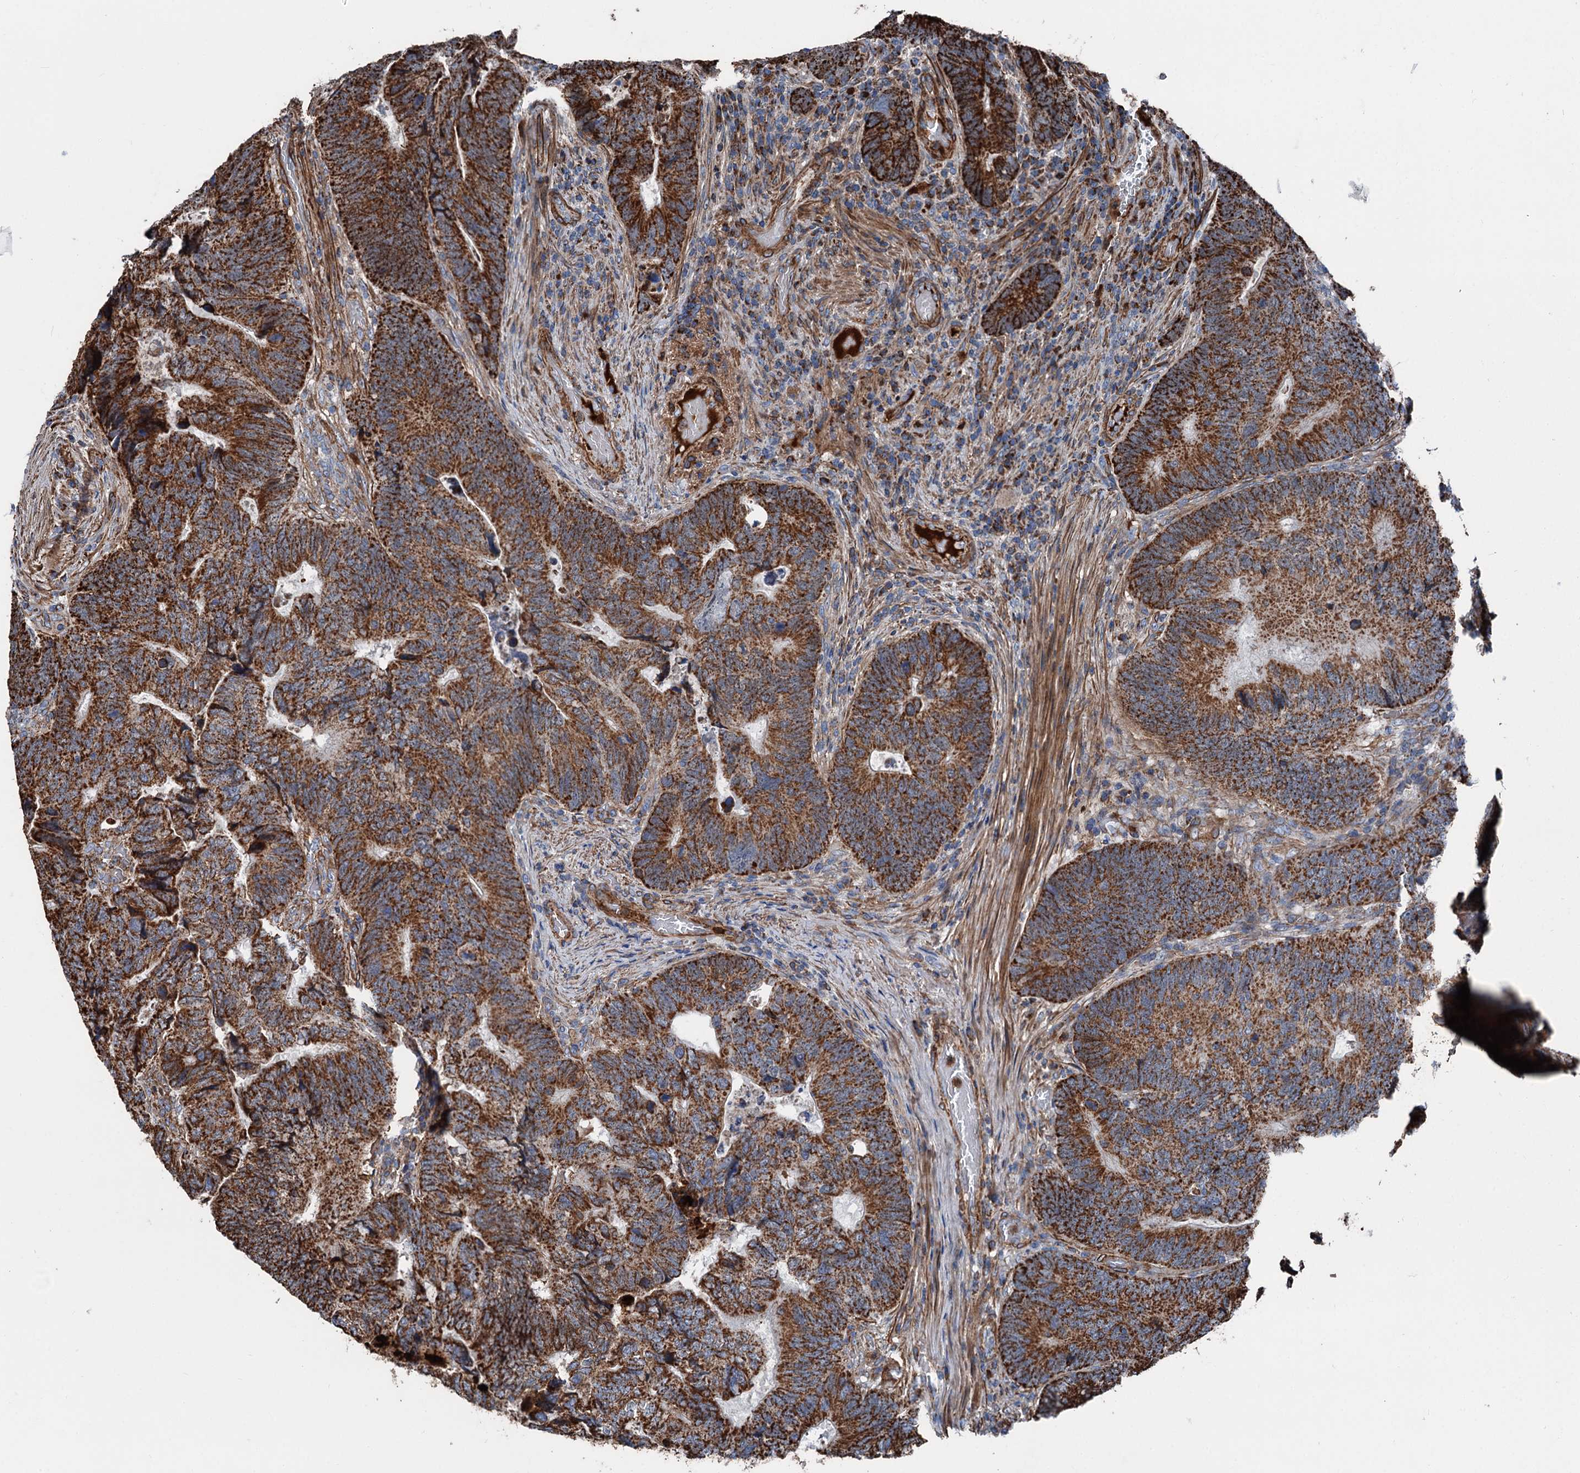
{"staining": {"intensity": "strong", "quantity": ">75%", "location": "cytoplasmic/membranous"}, "tissue": "colorectal cancer", "cell_type": "Tumor cells", "image_type": "cancer", "snomed": [{"axis": "morphology", "description": "Adenocarcinoma, NOS"}, {"axis": "topography", "description": "Colon"}], "caption": "A micrograph of human colorectal adenocarcinoma stained for a protein reveals strong cytoplasmic/membranous brown staining in tumor cells.", "gene": "DDIAS", "patient": {"sex": "female", "age": 67}}